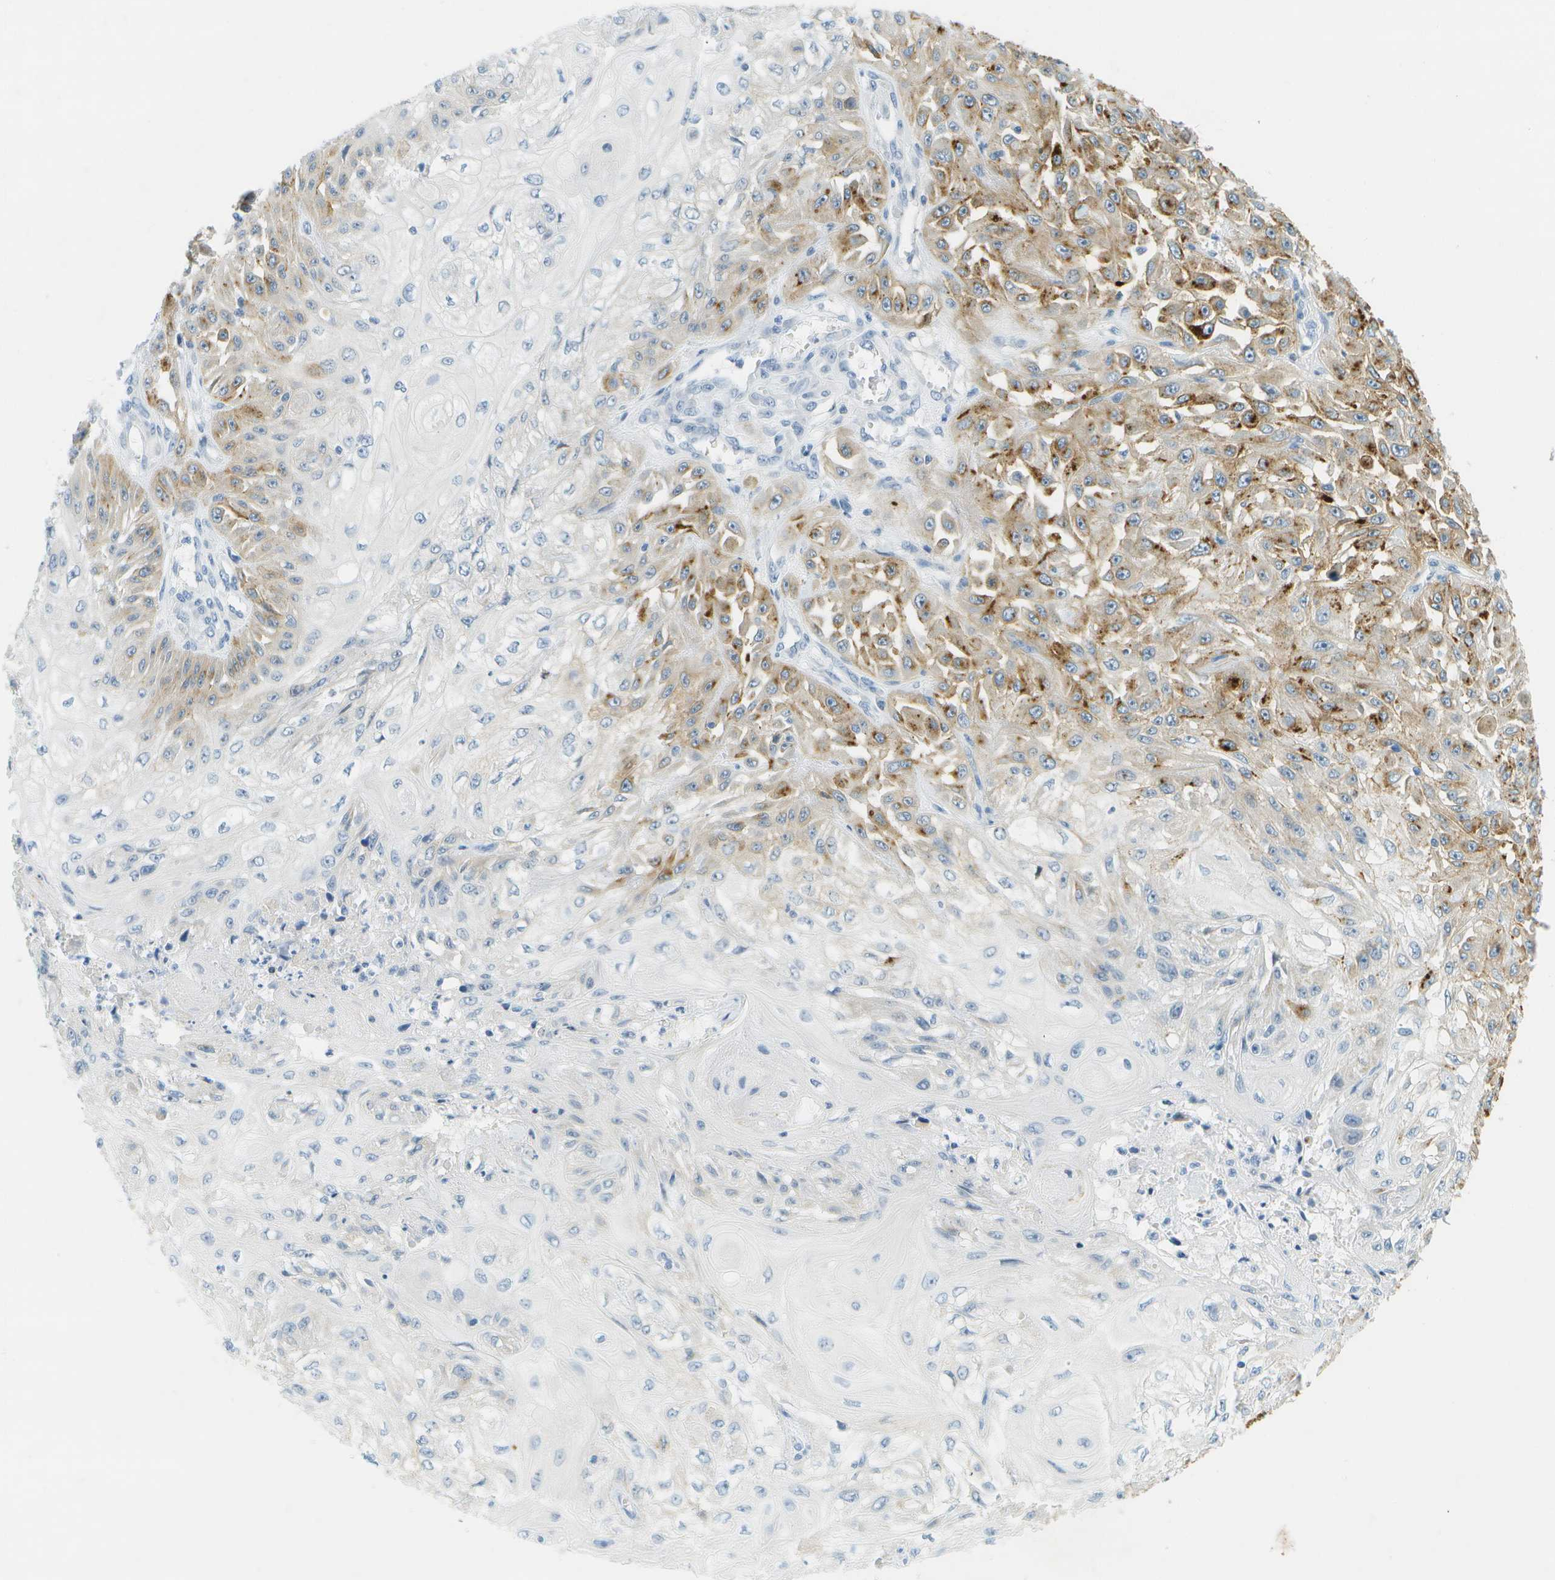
{"staining": {"intensity": "strong", "quantity": "<25%", "location": "cytoplasmic/membranous"}, "tissue": "skin cancer", "cell_type": "Tumor cells", "image_type": "cancer", "snomed": [{"axis": "morphology", "description": "Squamous cell carcinoma, NOS"}, {"axis": "morphology", "description": "Squamous cell carcinoma, metastatic, NOS"}, {"axis": "topography", "description": "Skin"}, {"axis": "topography", "description": "Lymph node"}], "caption": "The photomicrograph displays immunohistochemical staining of skin cancer (metastatic squamous cell carcinoma). There is strong cytoplasmic/membranous positivity is identified in about <25% of tumor cells.", "gene": "SMYD5", "patient": {"sex": "male", "age": 75}}